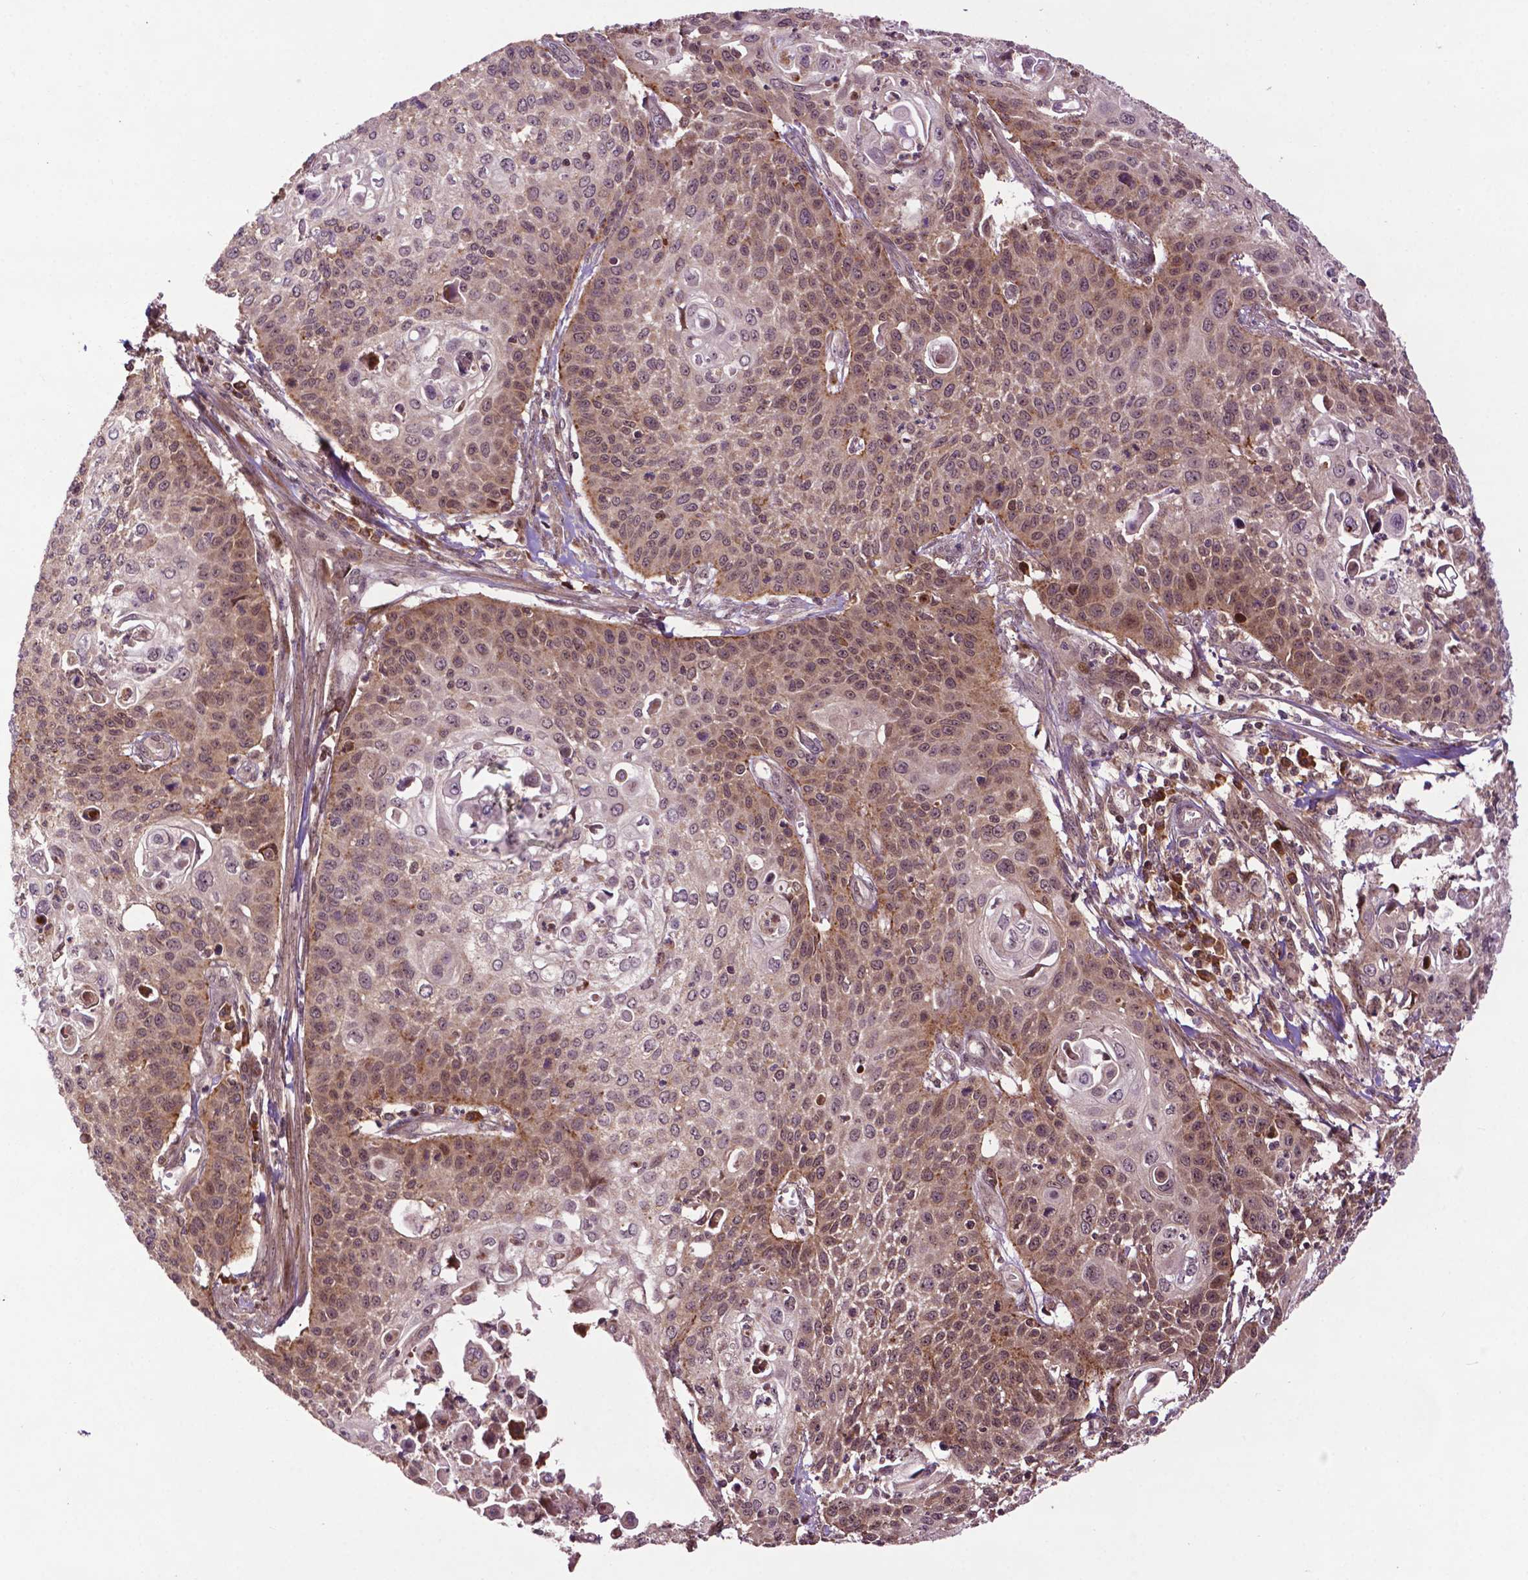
{"staining": {"intensity": "moderate", "quantity": "25%-75%", "location": "cytoplasmic/membranous,nuclear"}, "tissue": "cervical cancer", "cell_type": "Tumor cells", "image_type": "cancer", "snomed": [{"axis": "morphology", "description": "Squamous cell carcinoma, NOS"}, {"axis": "topography", "description": "Cervix"}], "caption": "Immunohistochemical staining of human cervical cancer (squamous cell carcinoma) demonstrates medium levels of moderate cytoplasmic/membranous and nuclear protein positivity in about 25%-75% of tumor cells.", "gene": "TMX2", "patient": {"sex": "female", "age": 65}}